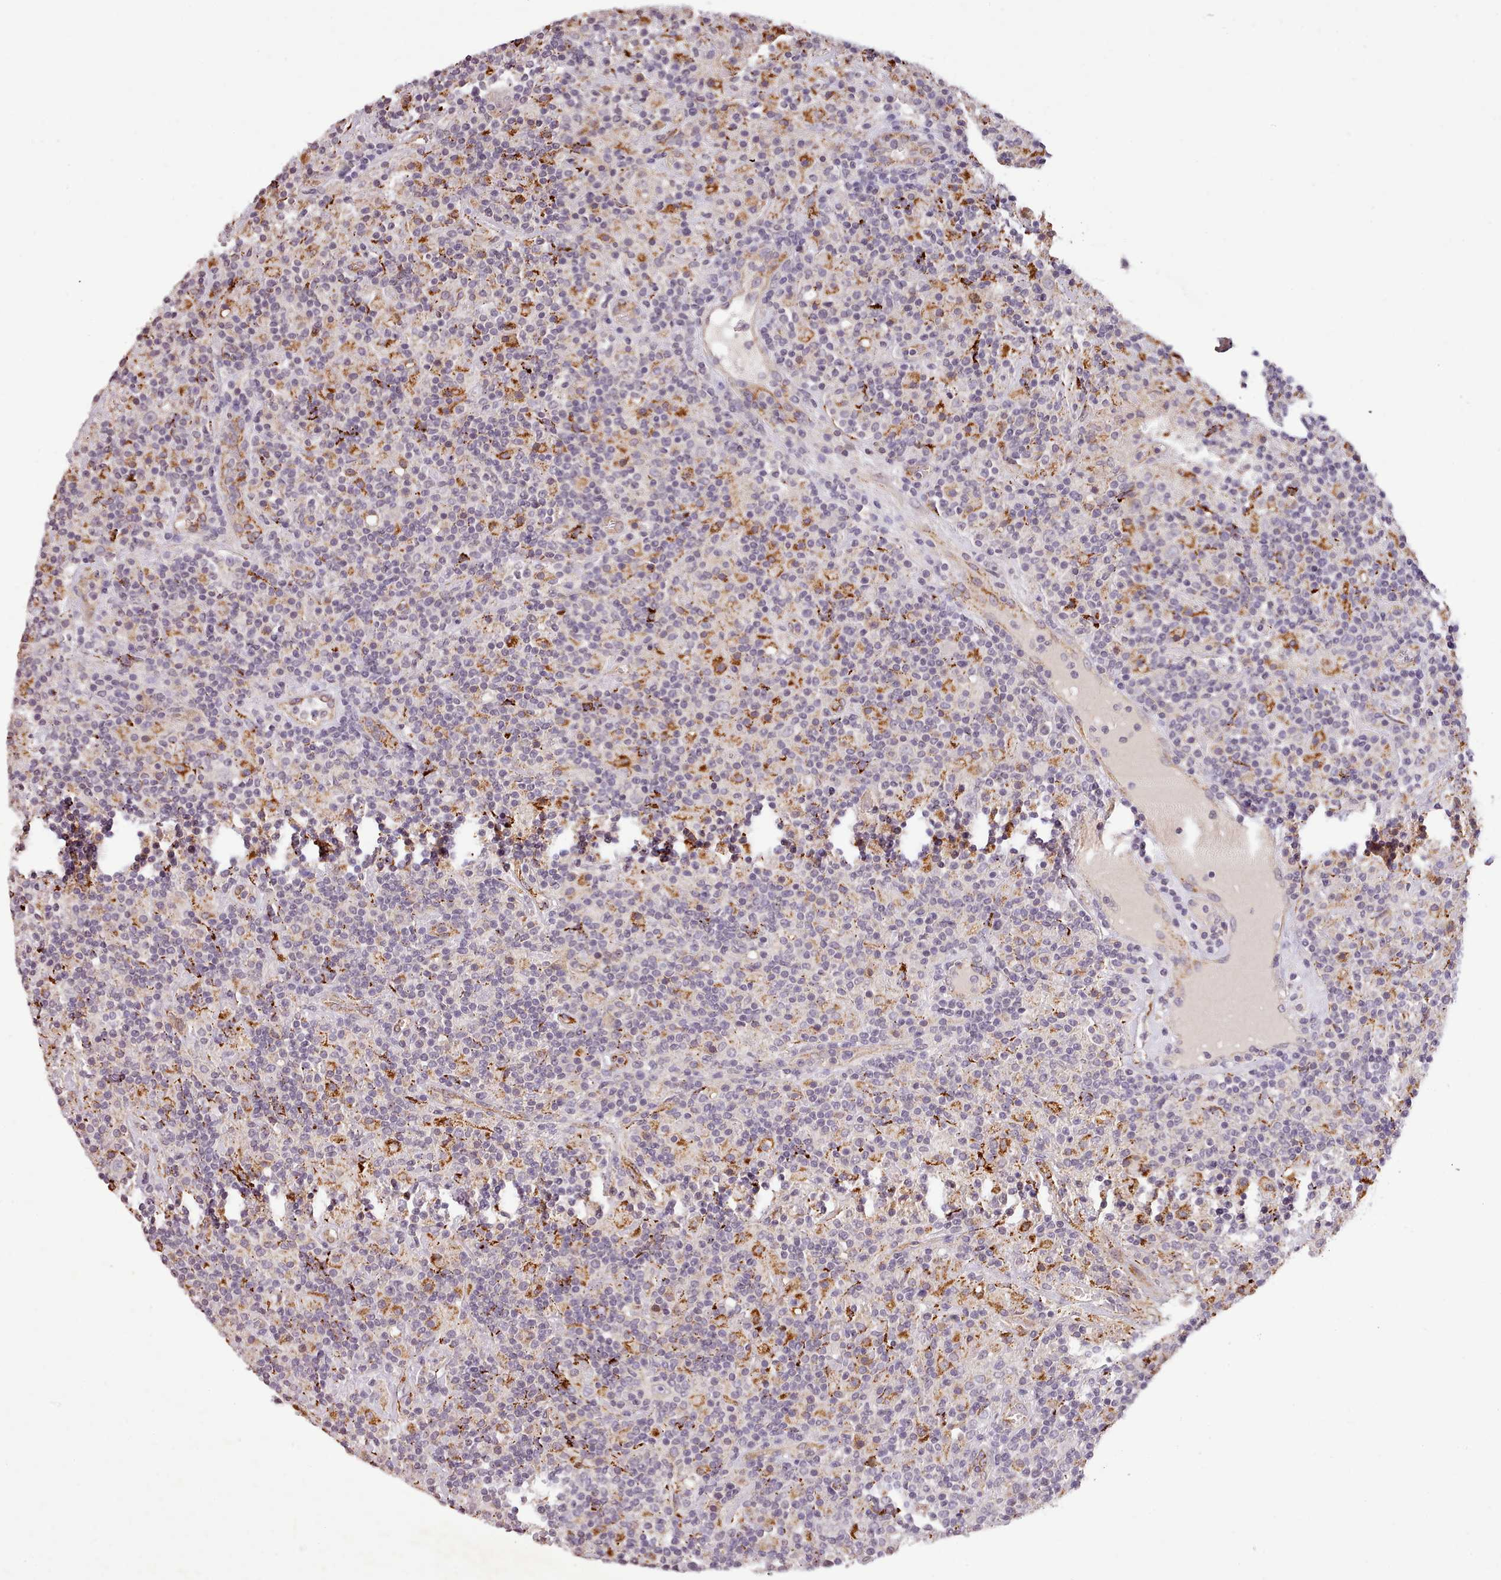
{"staining": {"intensity": "negative", "quantity": "none", "location": "none"}, "tissue": "lymphoma", "cell_type": "Tumor cells", "image_type": "cancer", "snomed": [{"axis": "morphology", "description": "Hodgkin's disease, NOS"}, {"axis": "topography", "description": "Lymph node"}], "caption": "Immunohistochemistry (IHC) of Hodgkin's disease demonstrates no expression in tumor cells. Nuclei are stained in blue.", "gene": "ZNF658", "patient": {"sex": "male", "age": 70}}